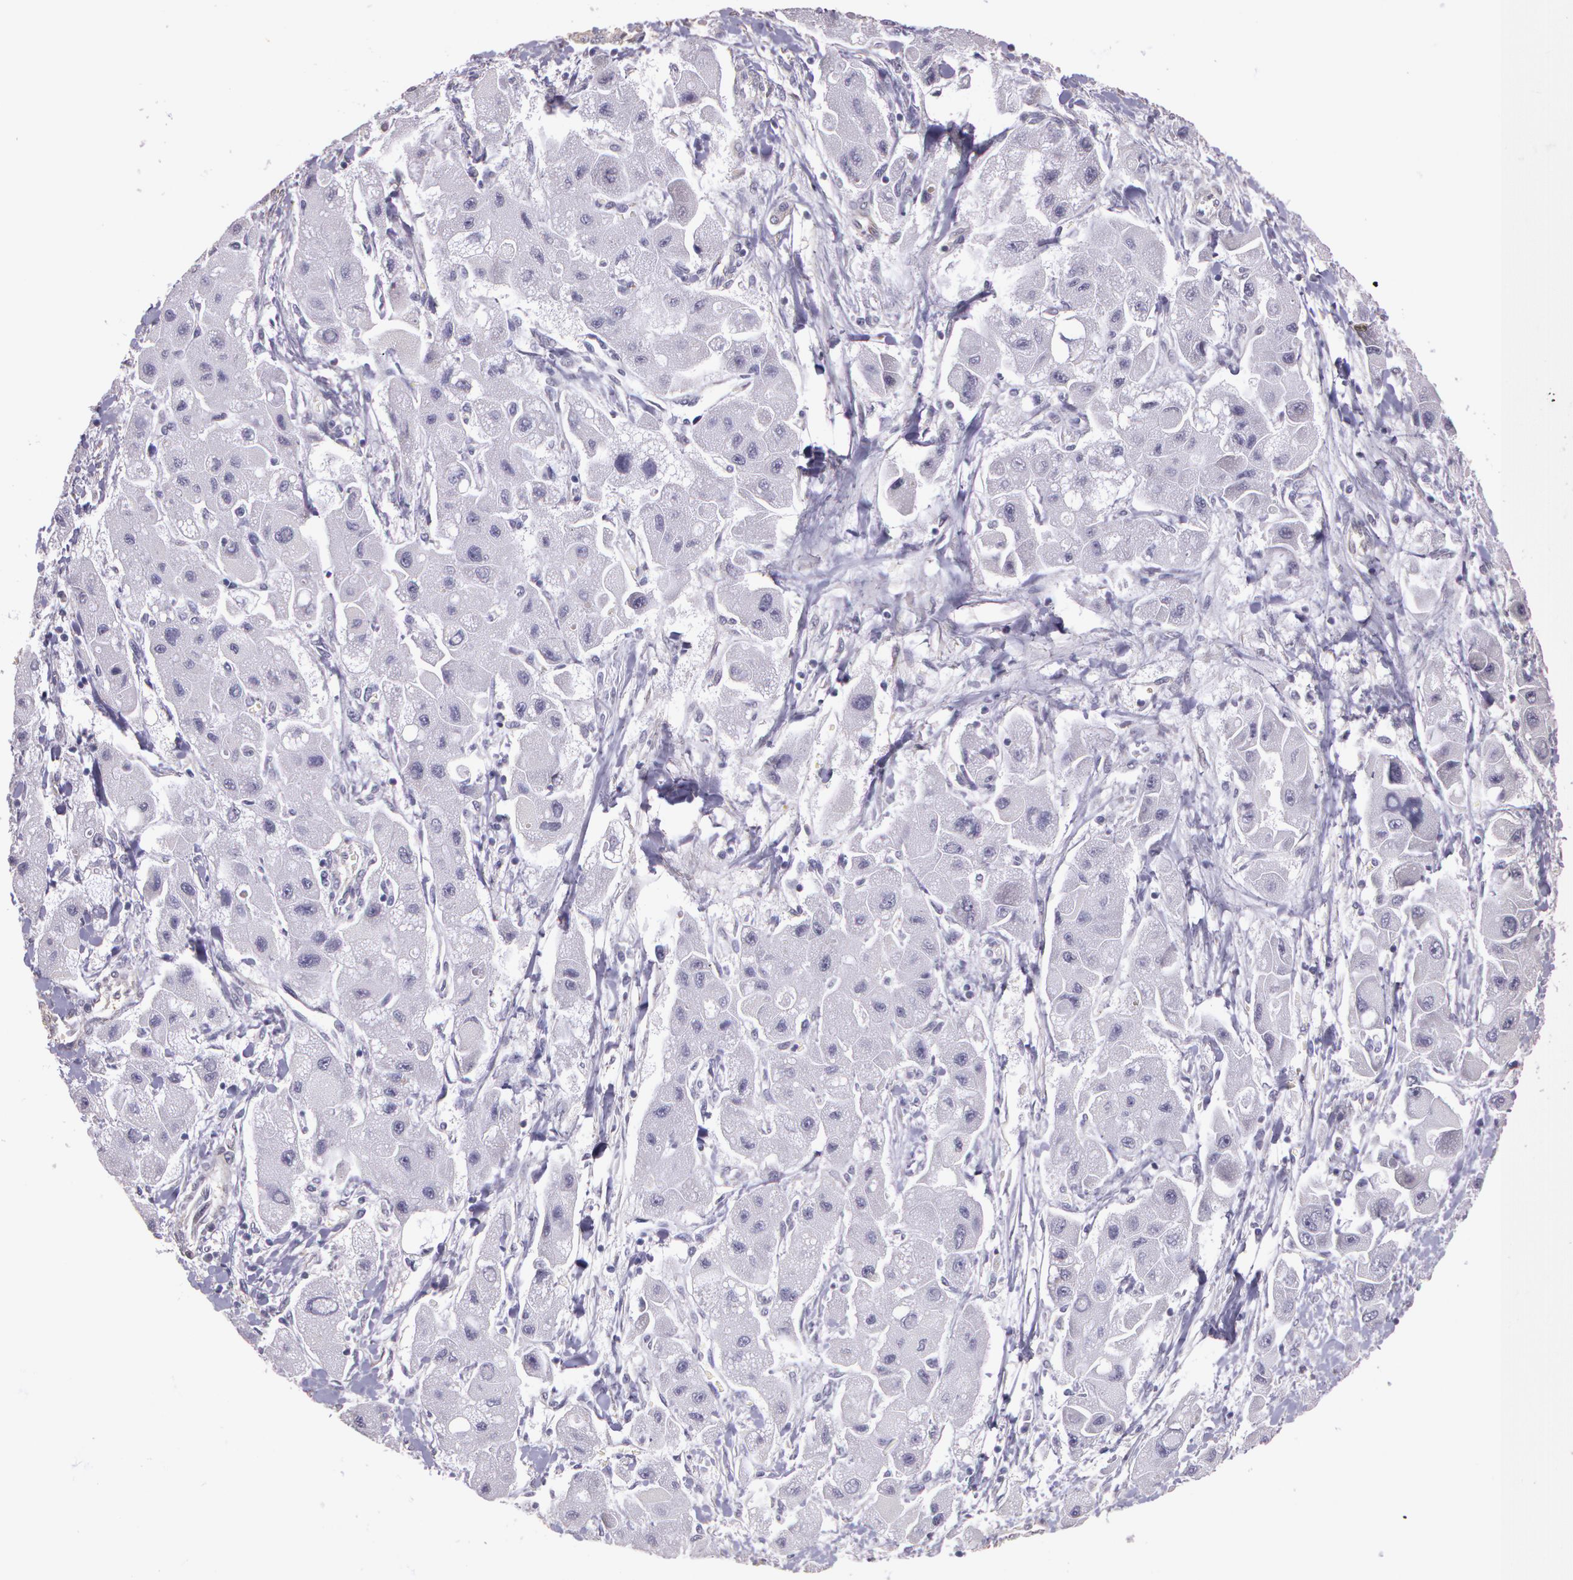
{"staining": {"intensity": "negative", "quantity": "none", "location": "none"}, "tissue": "liver cancer", "cell_type": "Tumor cells", "image_type": "cancer", "snomed": [{"axis": "morphology", "description": "Carcinoma, Hepatocellular, NOS"}, {"axis": "topography", "description": "Liver"}], "caption": "The image demonstrates no significant positivity in tumor cells of hepatocellular carcinoma (liver).", "gene": "G2E3", "patient": {"sex": "male", "age": 24}}